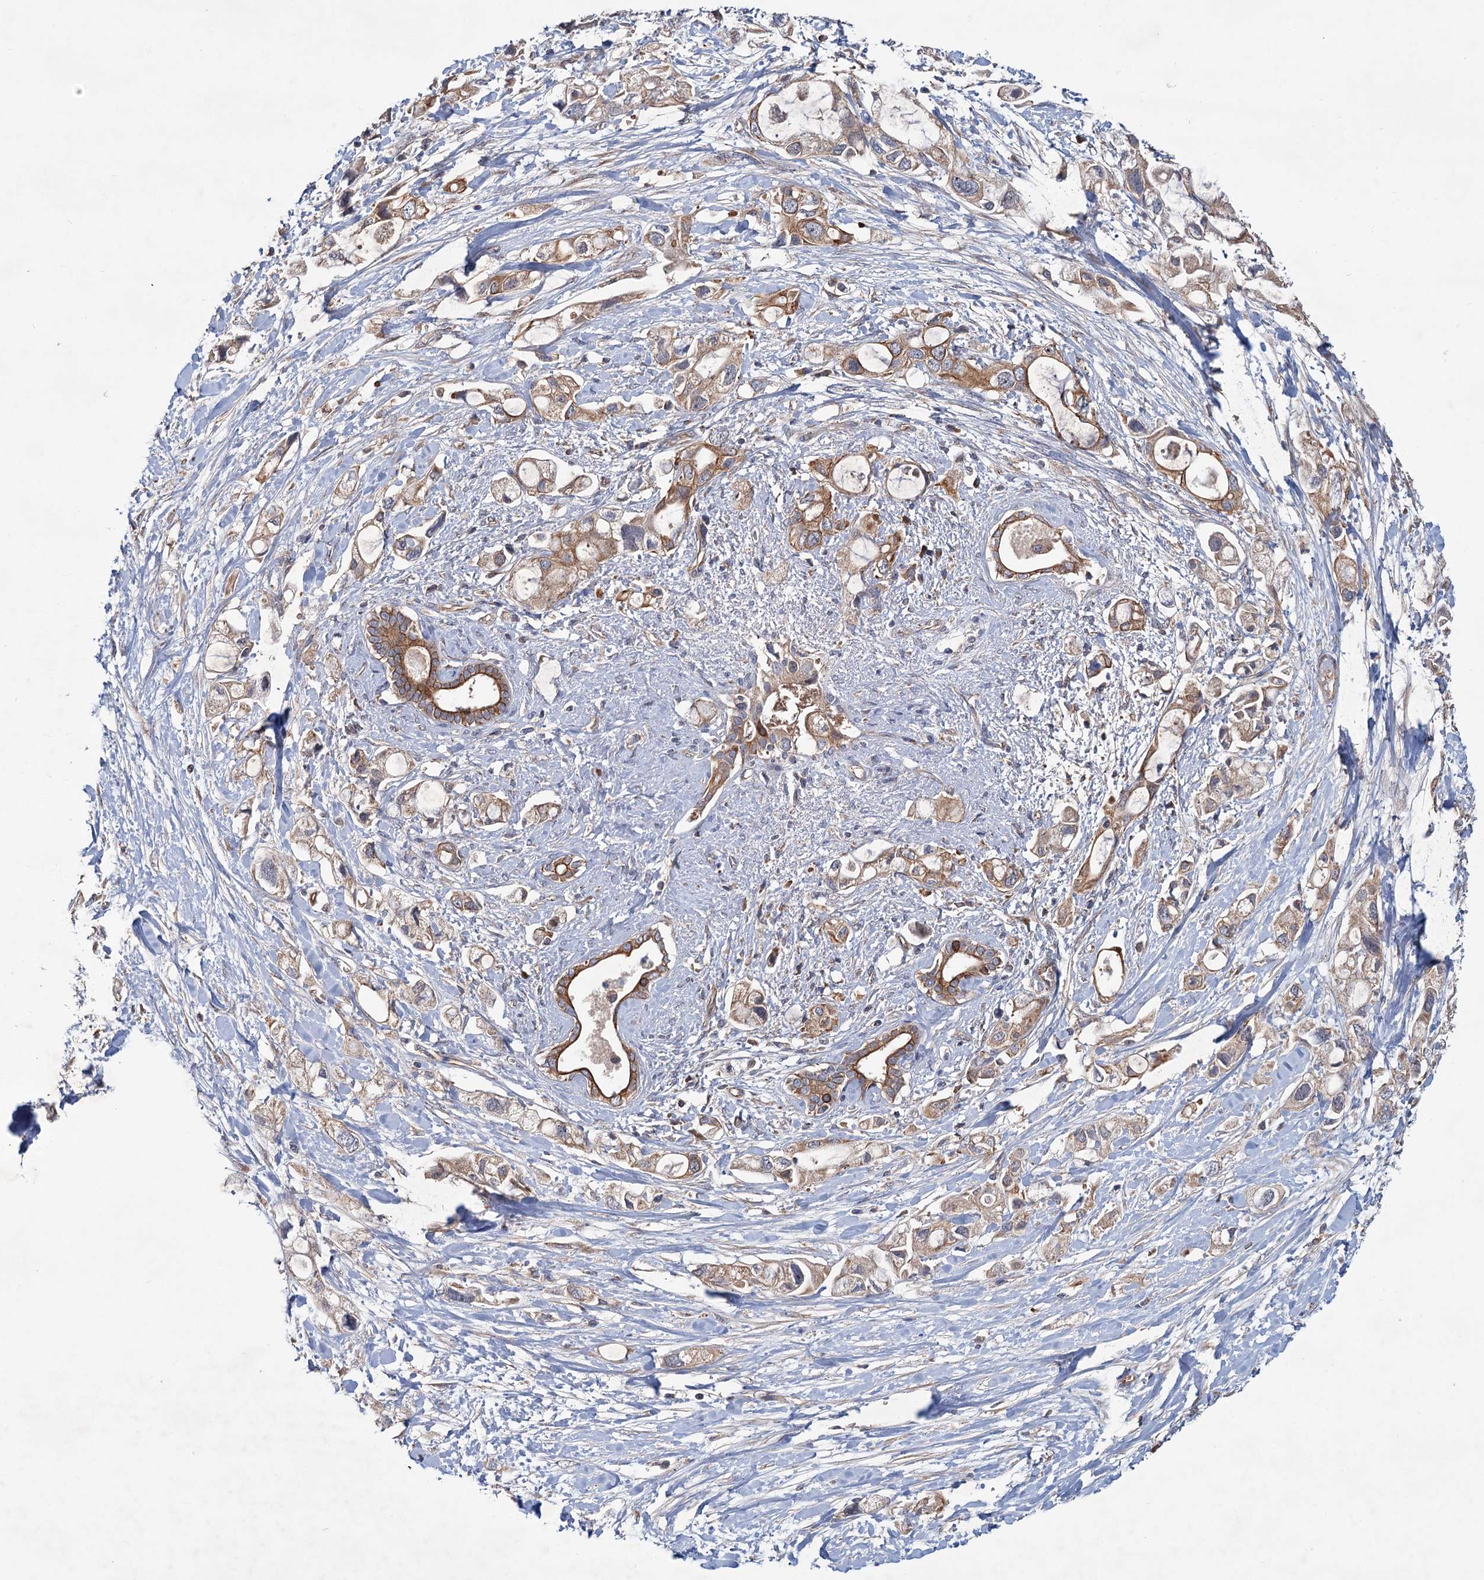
{"staining": {"intensity": "moderate", "quantity": ">75%", "location": "cytoplasmic/membranous"}, "tissue": "pancreatic cancer", "cell_type": "Tumor cells", "image_type": "cancer", "snomed": [{"axis": "morphology", "description": "Adenocarcinoma, NOS"}, {"axis": "topography", "description": "Pancreas"}], "caption": "Adenocarcinoma (pancreatic) stained with DAB IHC reveals medium levels of moderate cytoplasmic/membranous positivity in about >75% of tumor cells.", "gene": "MTRR", "patient": {"sex": "female", "age": 56}}